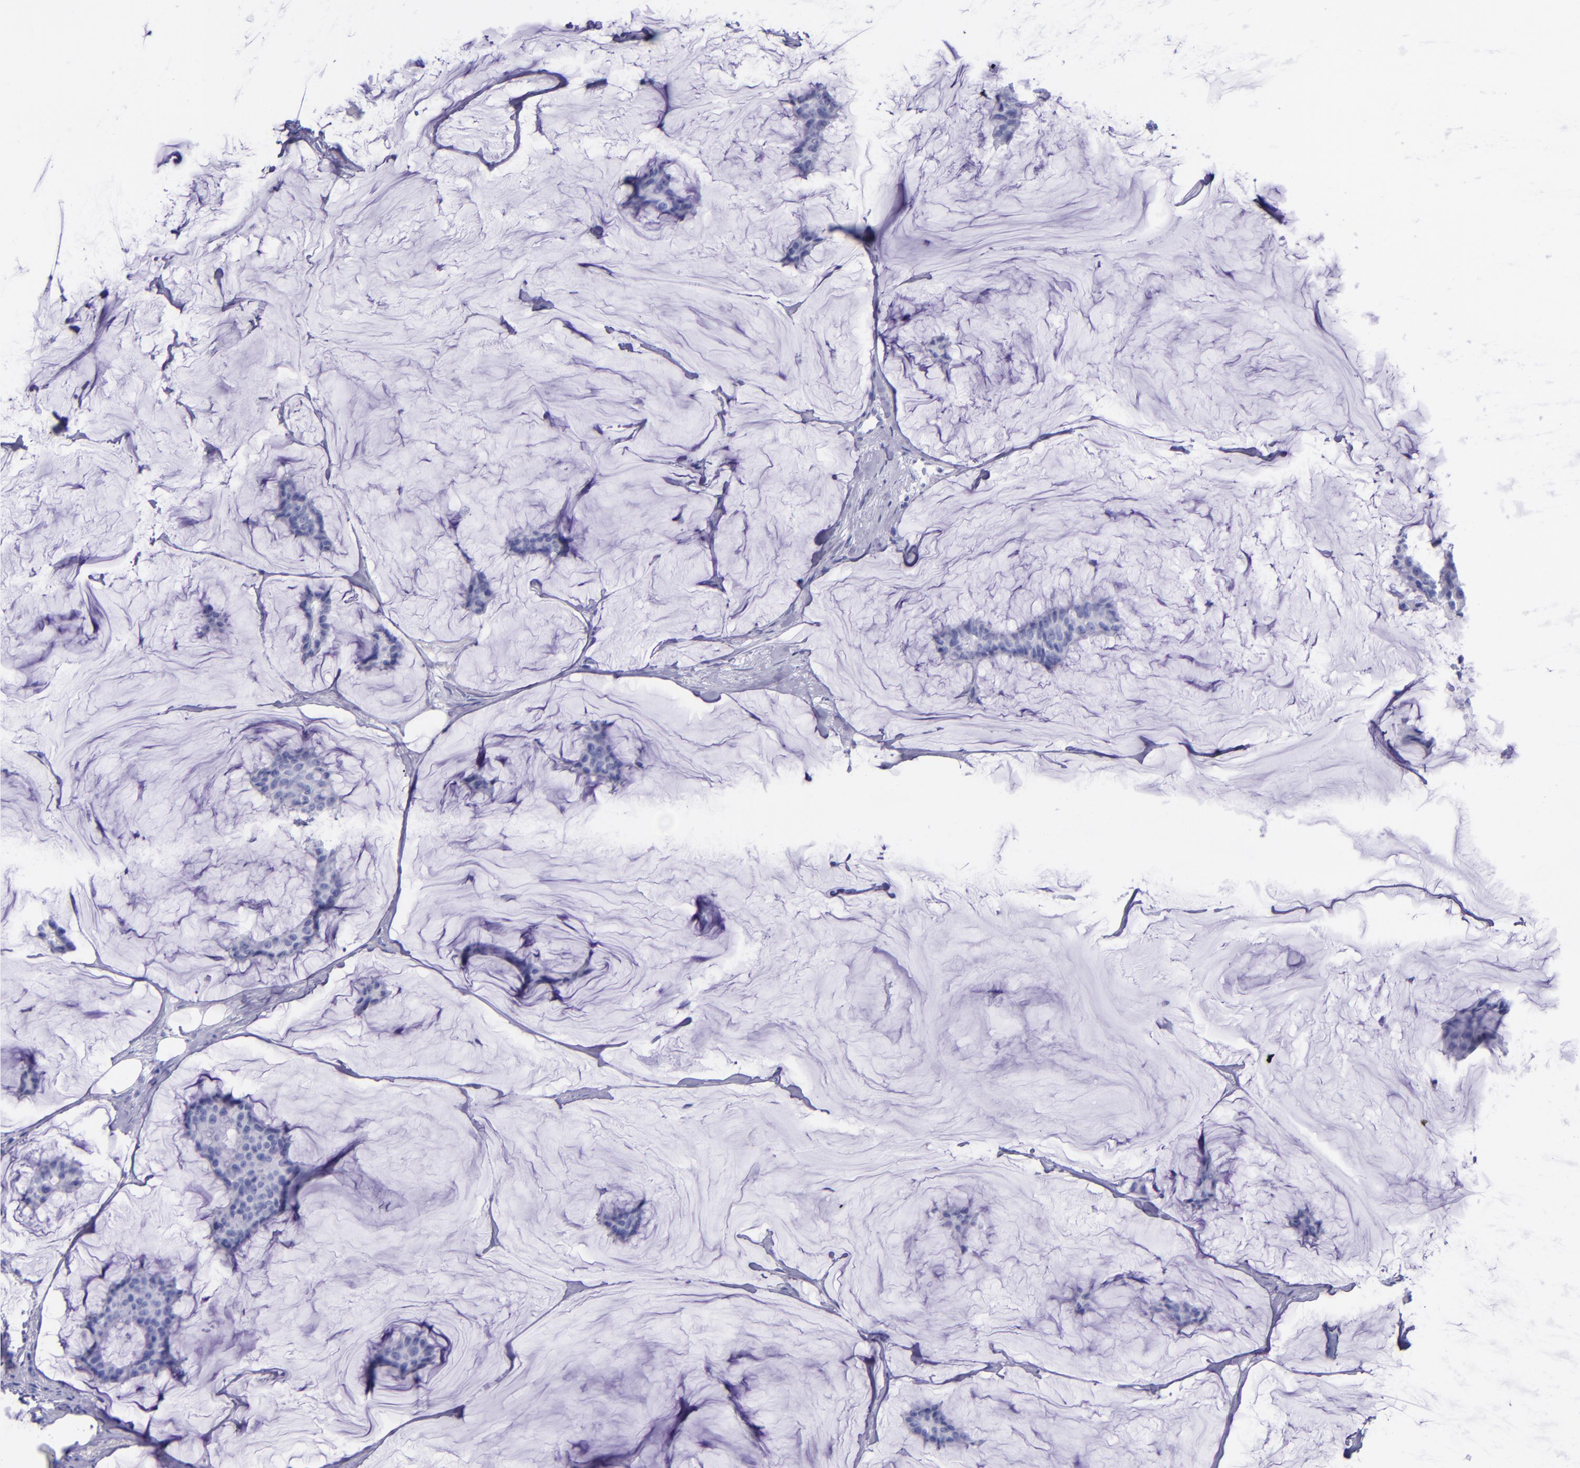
{"staining": {"intensity": "negative", "quantity": "none", "location": "none"}, "tissue": "breast cancer", "cell_type": "Tumor cells", "image_type": "cancer", "snomed": [{"axis": "morphology", "description": "Duct carcinoma"}, {"axis": "topography", "description": "Breast"}], "caption": "This is an immunohistochemistry photomicrograph of human infiltrating ductal carcinoma (breast). There is no positivity in tumor cells.", "gene": "MBP", "patient": {"sex": "female", "age": 93}}